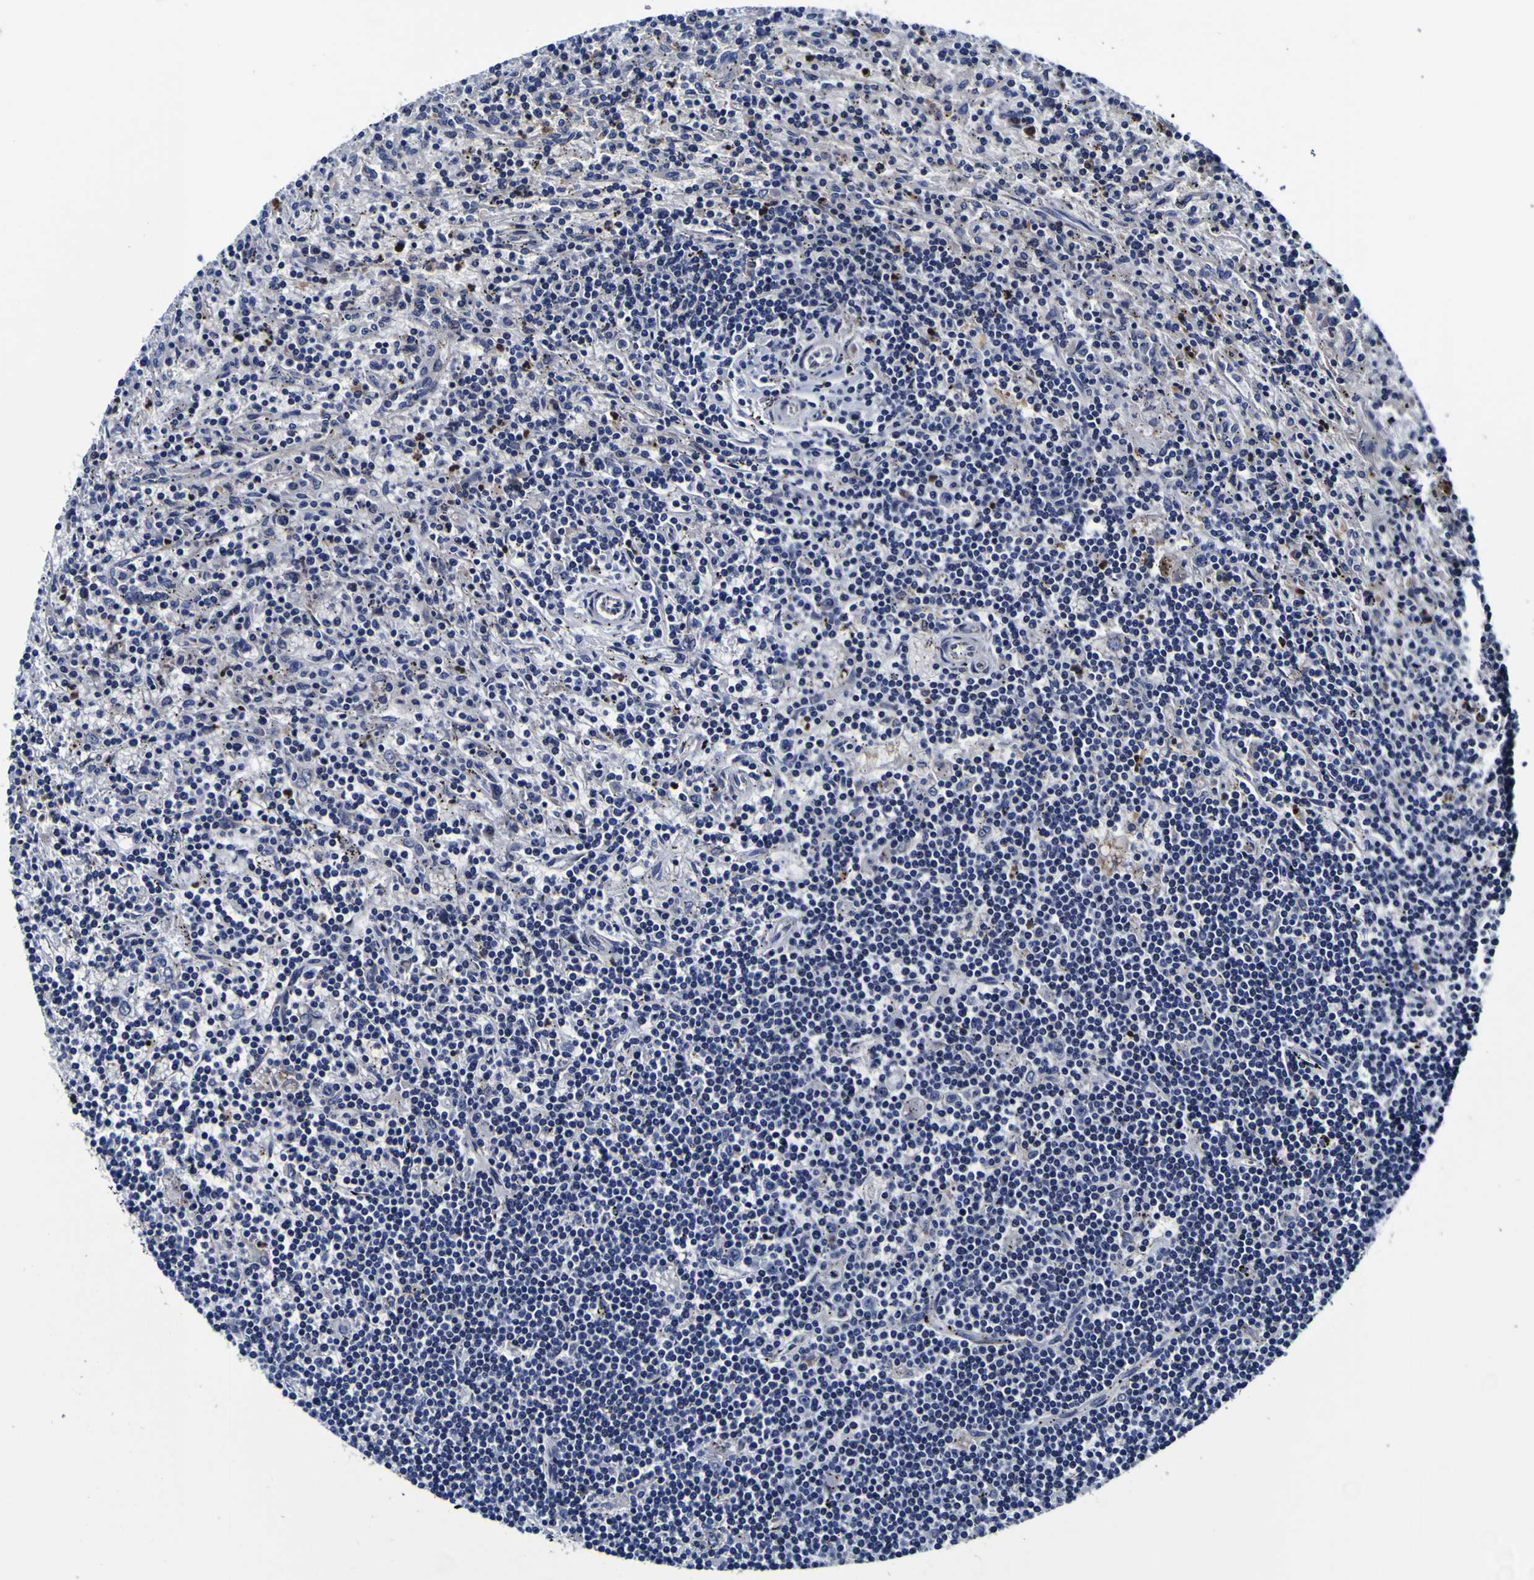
{"staining": {"intensity": "negative", "quantity": "none", "location": "none"}, "tissue": "lymphoma", "cell_type": "Tumor cells", "image_type": "cancer", "snomed": [{"axis": "morphology", "description": "Malignant lymphoma, non-Hodgkin's type, Low grade"}, {"axis": "topography", "description": "Spleen"}], "caption": "Tumor cells show no significant staining in low-grade malignant lymphoma, non-Hodgkin's type.", "gene": "PDLIM4", "patient": {"sex": "male", "age": 76}}